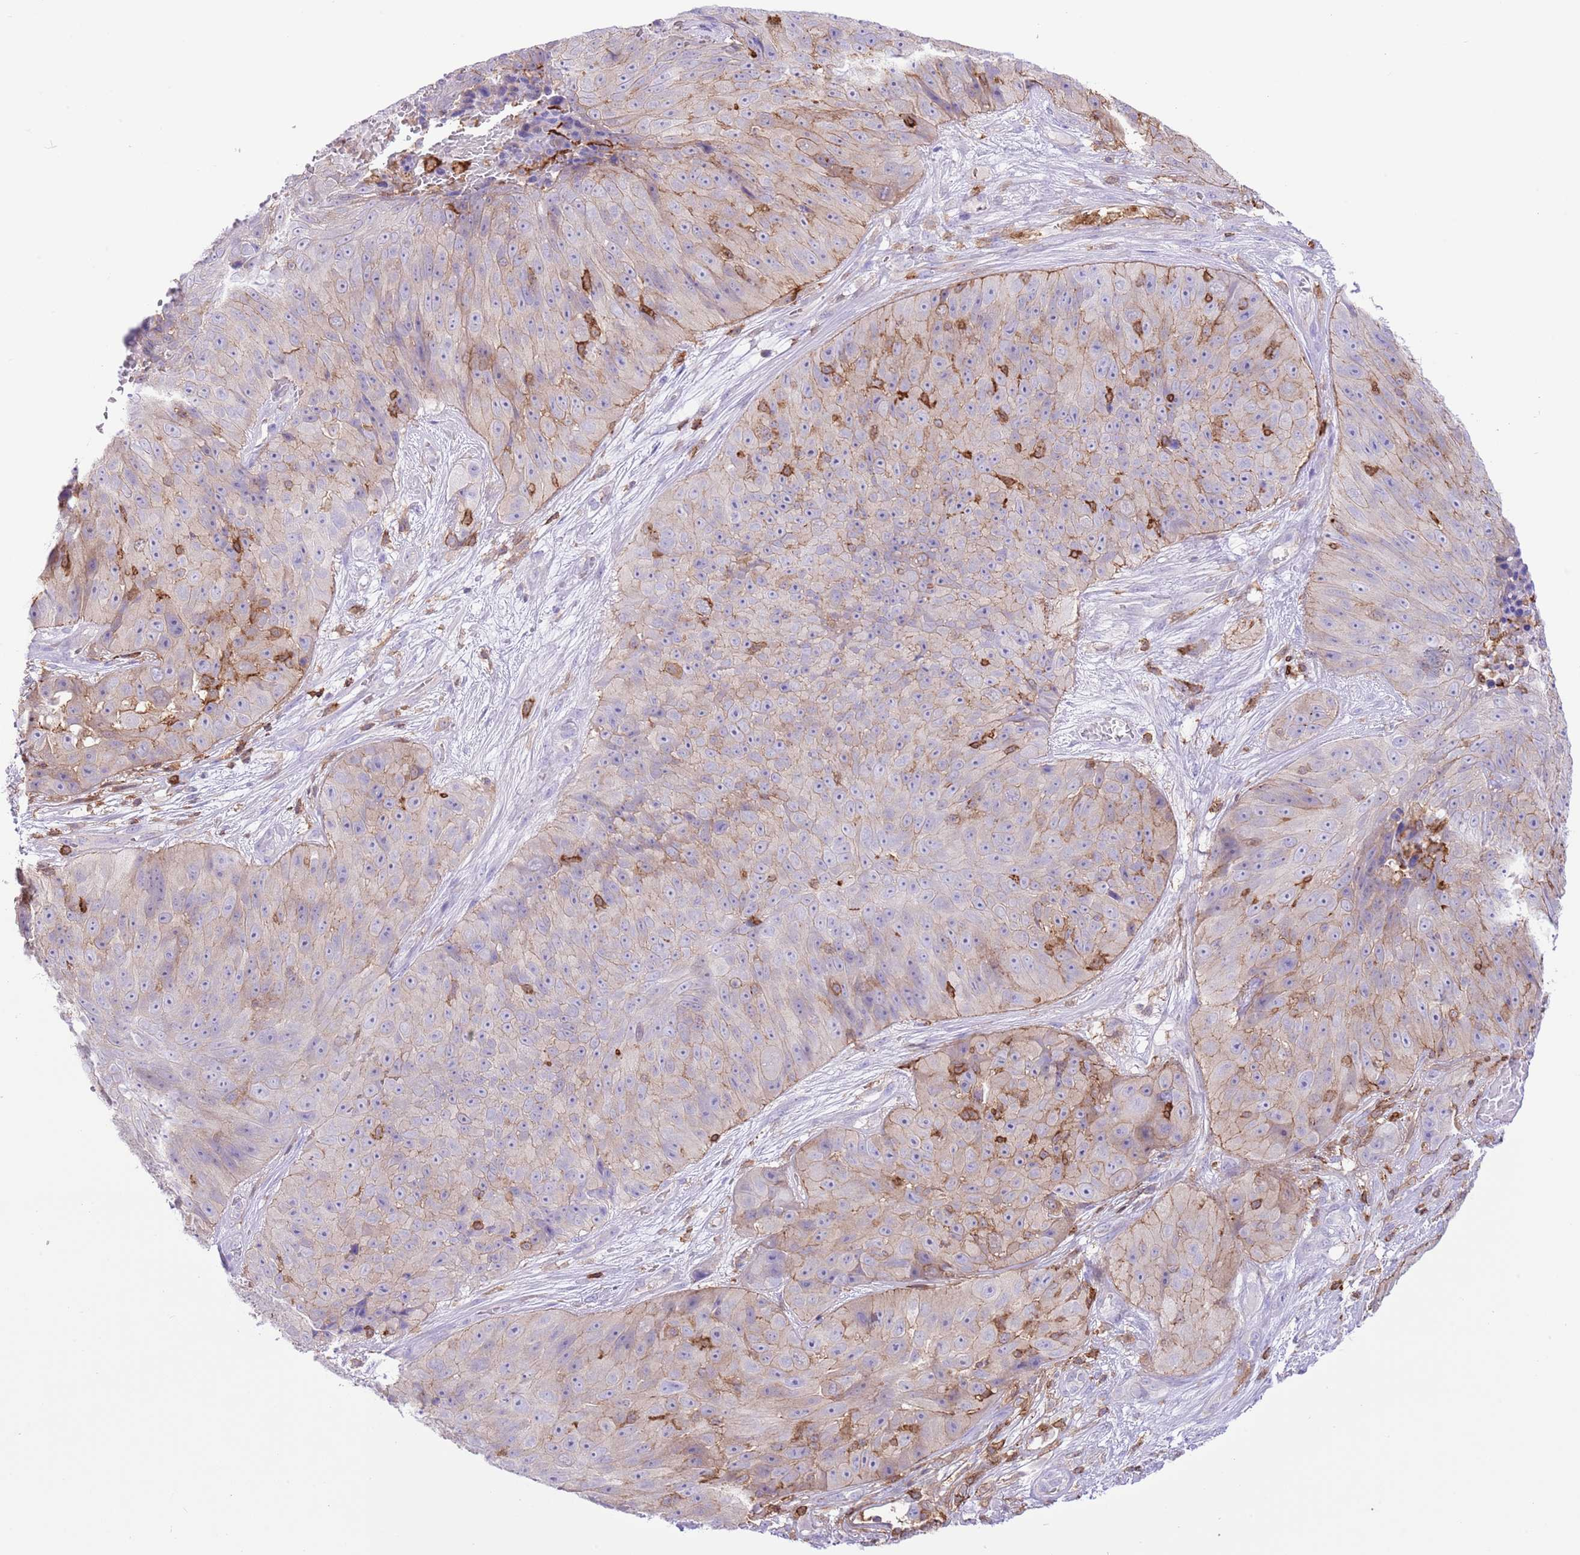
{"staining": {"intensity": "weak", "quantity": "<25%", "location": "cytoplasmic/membranous"}, "tissue": "skin cancer", "cell_type": "Tumor cells", "image_type": "cancer", "snomed": [{"axis": "morphology", "description": "Squamous cell carcinoma, NOS"}, {"axis": "topography", "description": "Skin"}], "caption": "Skin cancer (squamous cell carcinoma) was stained to show a protein in brown. There is no significant staining in tumor cells.", "gene": "EFHD2", "patient": {"sex": "female", "age": 87}}